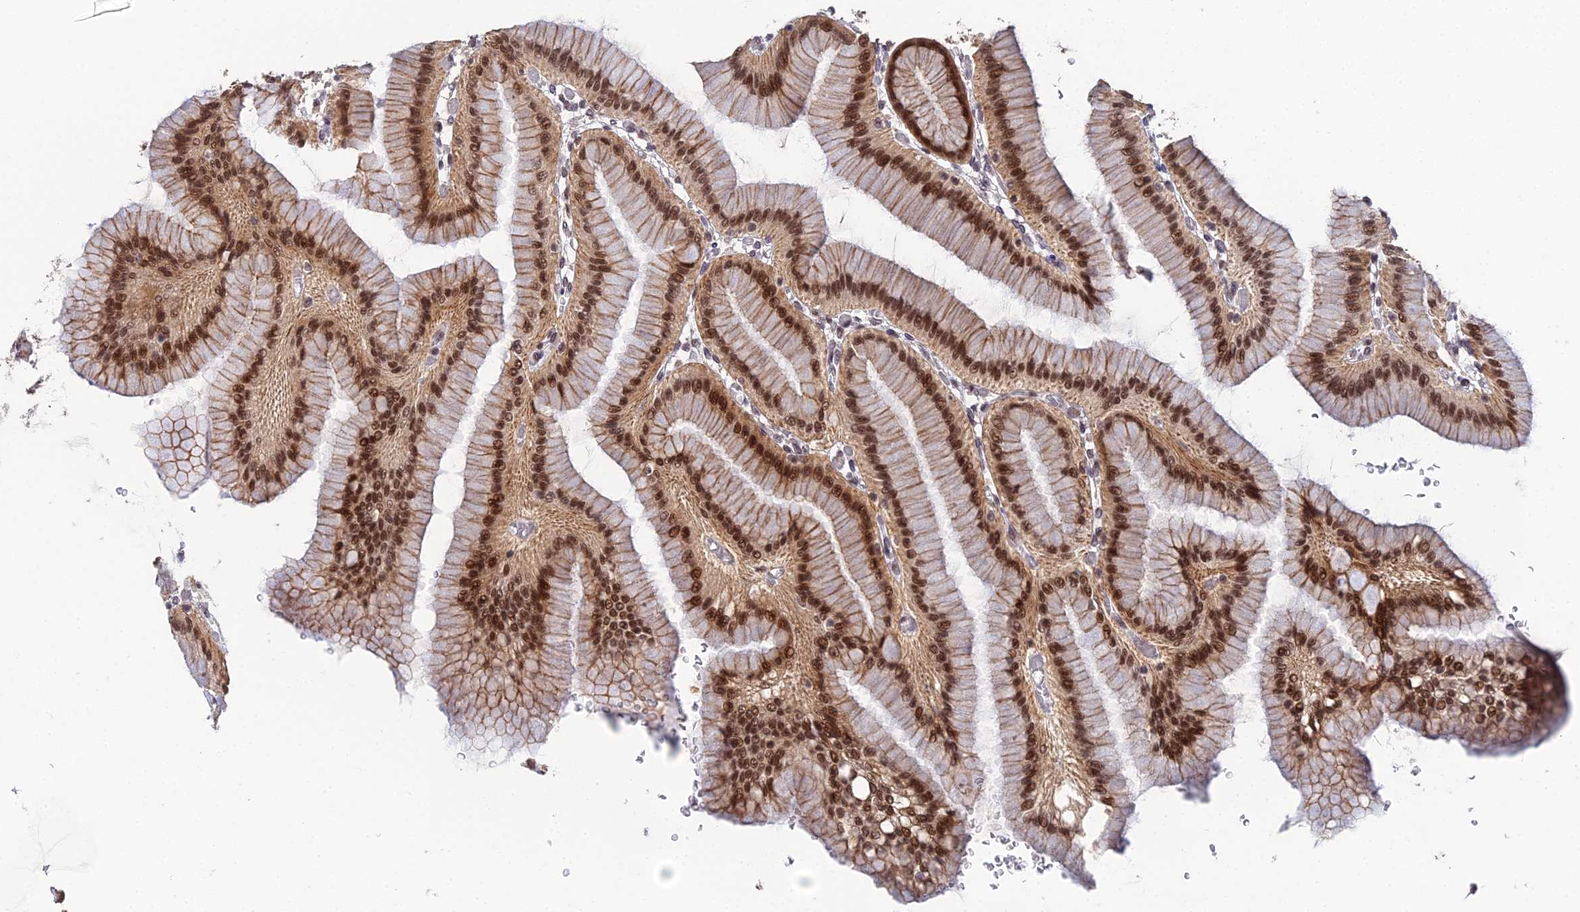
{"staining": {"intensity": "moderate", "quantity": ">75%", "location": "cytoplasmic/membranous,nuclear"}, "tissue": "stomach", "cell_type": "Glandular cells", "image_type": "normal", "snomed": [{"axis": "morphology", "description": "Normal tissue, NOS"}, {"axis": "morphology", "description": "Adenocarcinoma, NOS"}, {"axis": "morphology", "description": "Adenocarcinoma, High grade"}, {"axis": "topography", "description": "Stomach, upper"}, {"axis": "topography", "description": "Stomach"}], "caption": "Approximately >75% of glandular cells in normal stomach show moderate cytoplasmic/membranous,nuclear protein positivity as visualized by brown immunohistochemical staining.", "gene": "BIVM", "patient": {"sex": "female", "age": 65}}